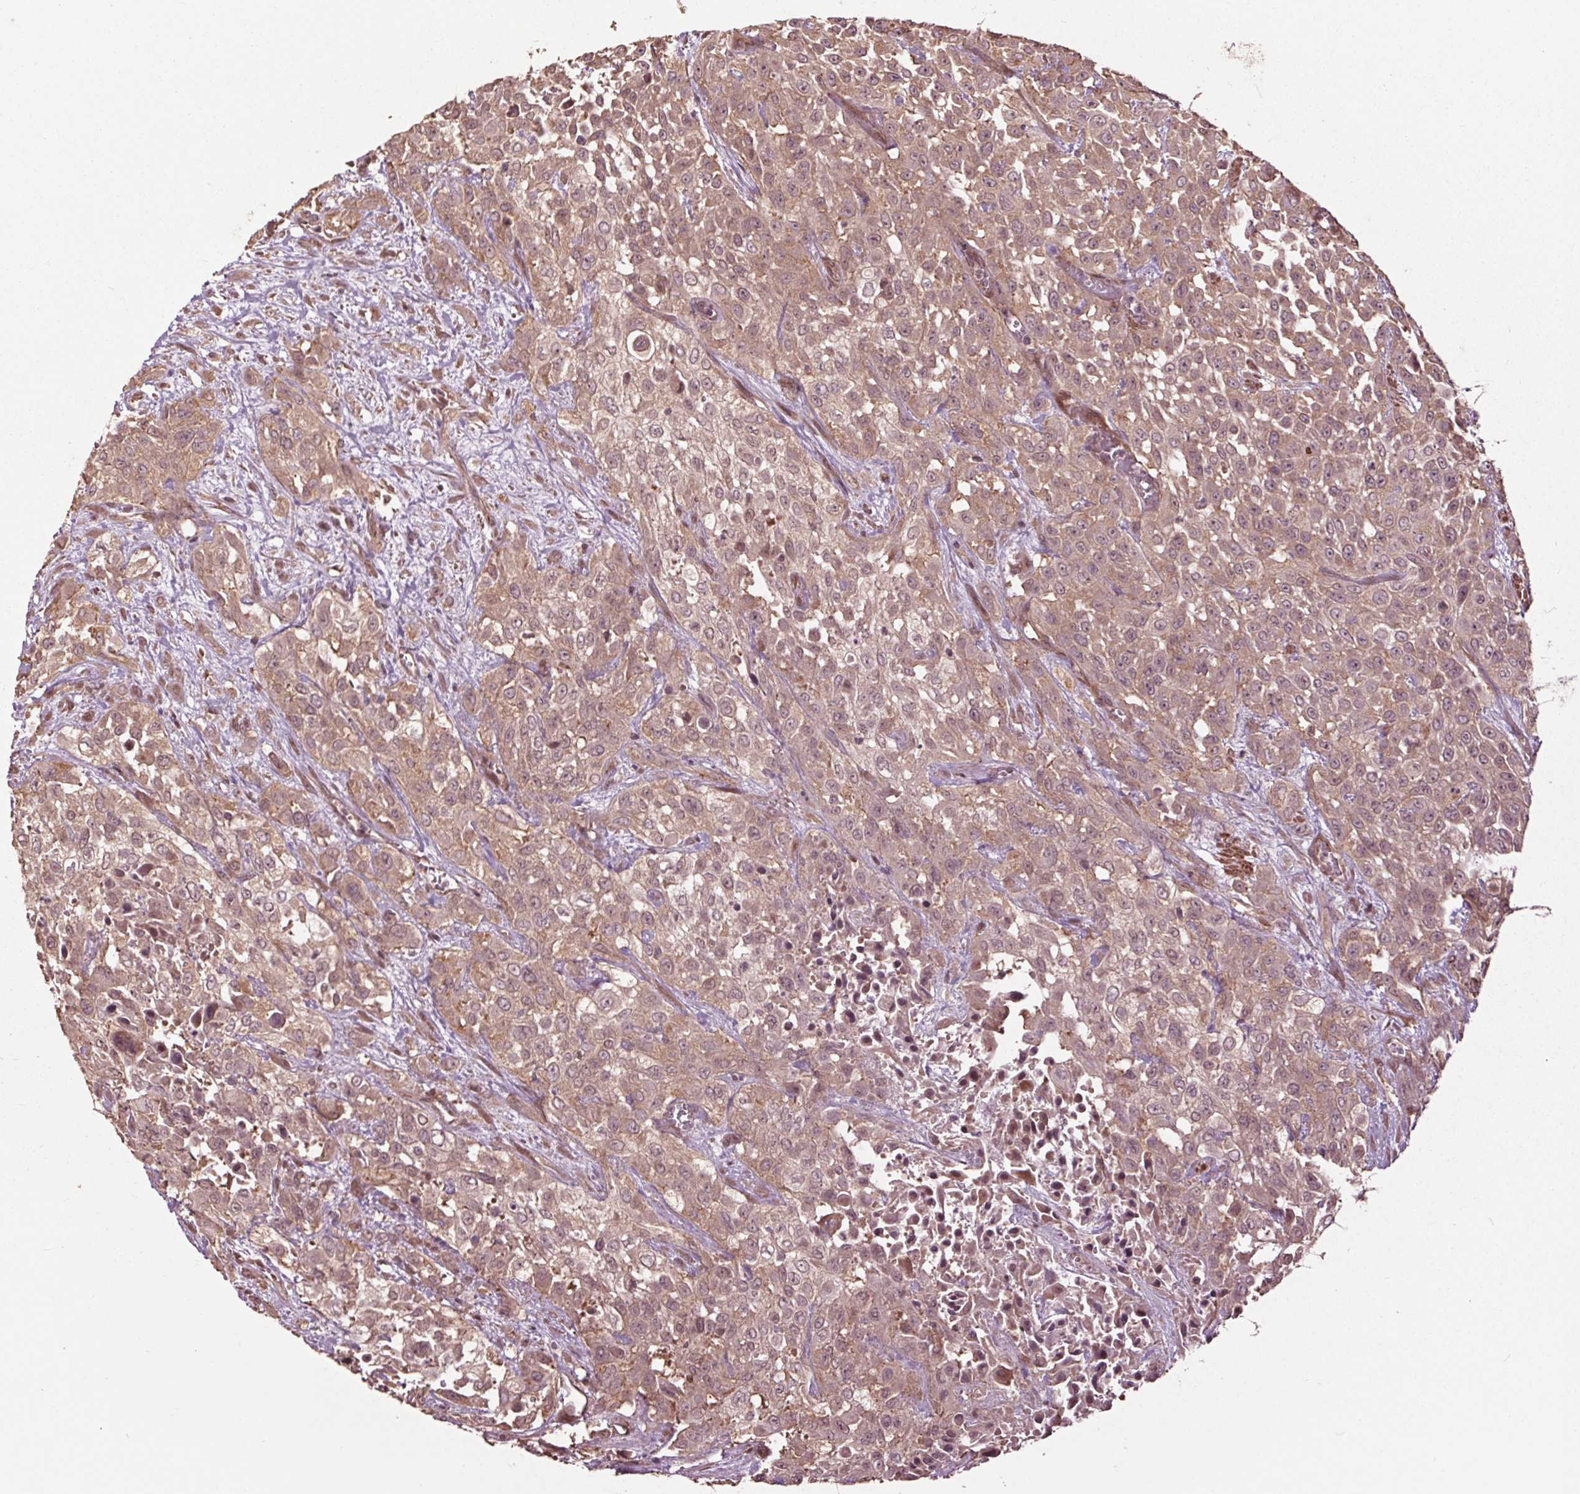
{"staining": {"intensity": "moderate", "quantity": ">75%", "location": "cytoplasmic/membranous,nuclear"}, "tissue": "urothelial cancer", "cell_type": "Tumor cells", "image_type": "cancer", "snomed": [{"axis": "morphology", "description": "Urothelial carcinoma, High grade"}, {"axis": "topography", "description": "Urinary bladder"}], "caption": "Protein staining displays moderate cytoplasmic/membranous and nuclear expression in approximately >75% of tumor cells in urothelial carcinoma (high-grade). (Stains: DAB in brown, nuclei in blue, Microscopy: brightfield microscopy at high magnification).", "gene": "CEP95", "patient": {"sex": "male", "age": 57}}